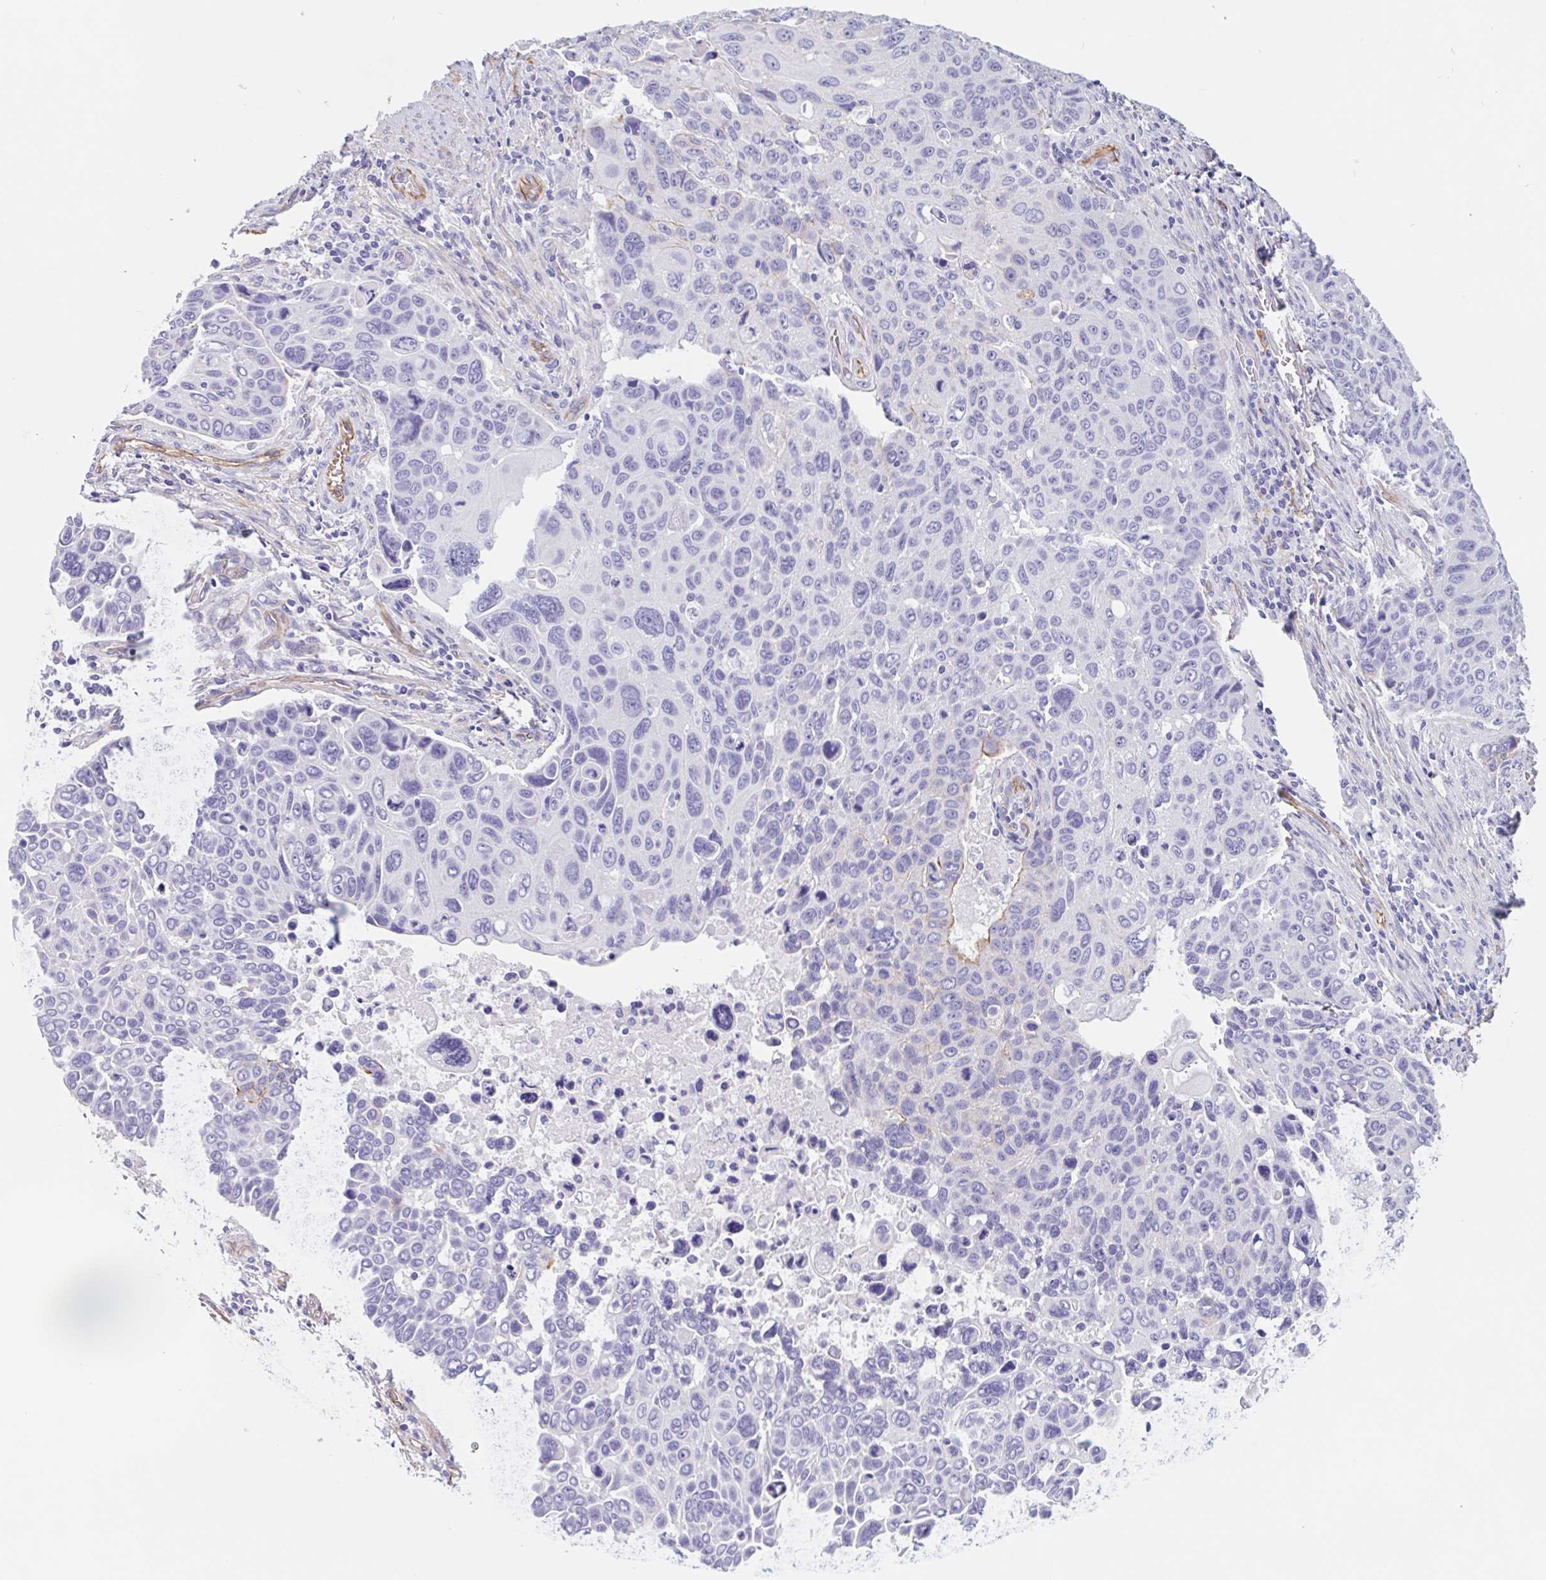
{"staining": {"intensity": "negative", "quantity": "none", "location": "none"}, "tissue": "lung cancer", "cell_type": "Tumor cells", "image_type": "cancer", "snomed": [{"axis": "morphology", "description": "Squamous cell carcinoma, NOS"}, {"axis": "topography", "description": "Lung"}], "caption": "Immunohistochemistry of human lung cancer (squamous cell carcinoma) reveals no staining in tumor cells.", "gene": "LIMCH1", "patient": {"sex": "male", "age": 68}}